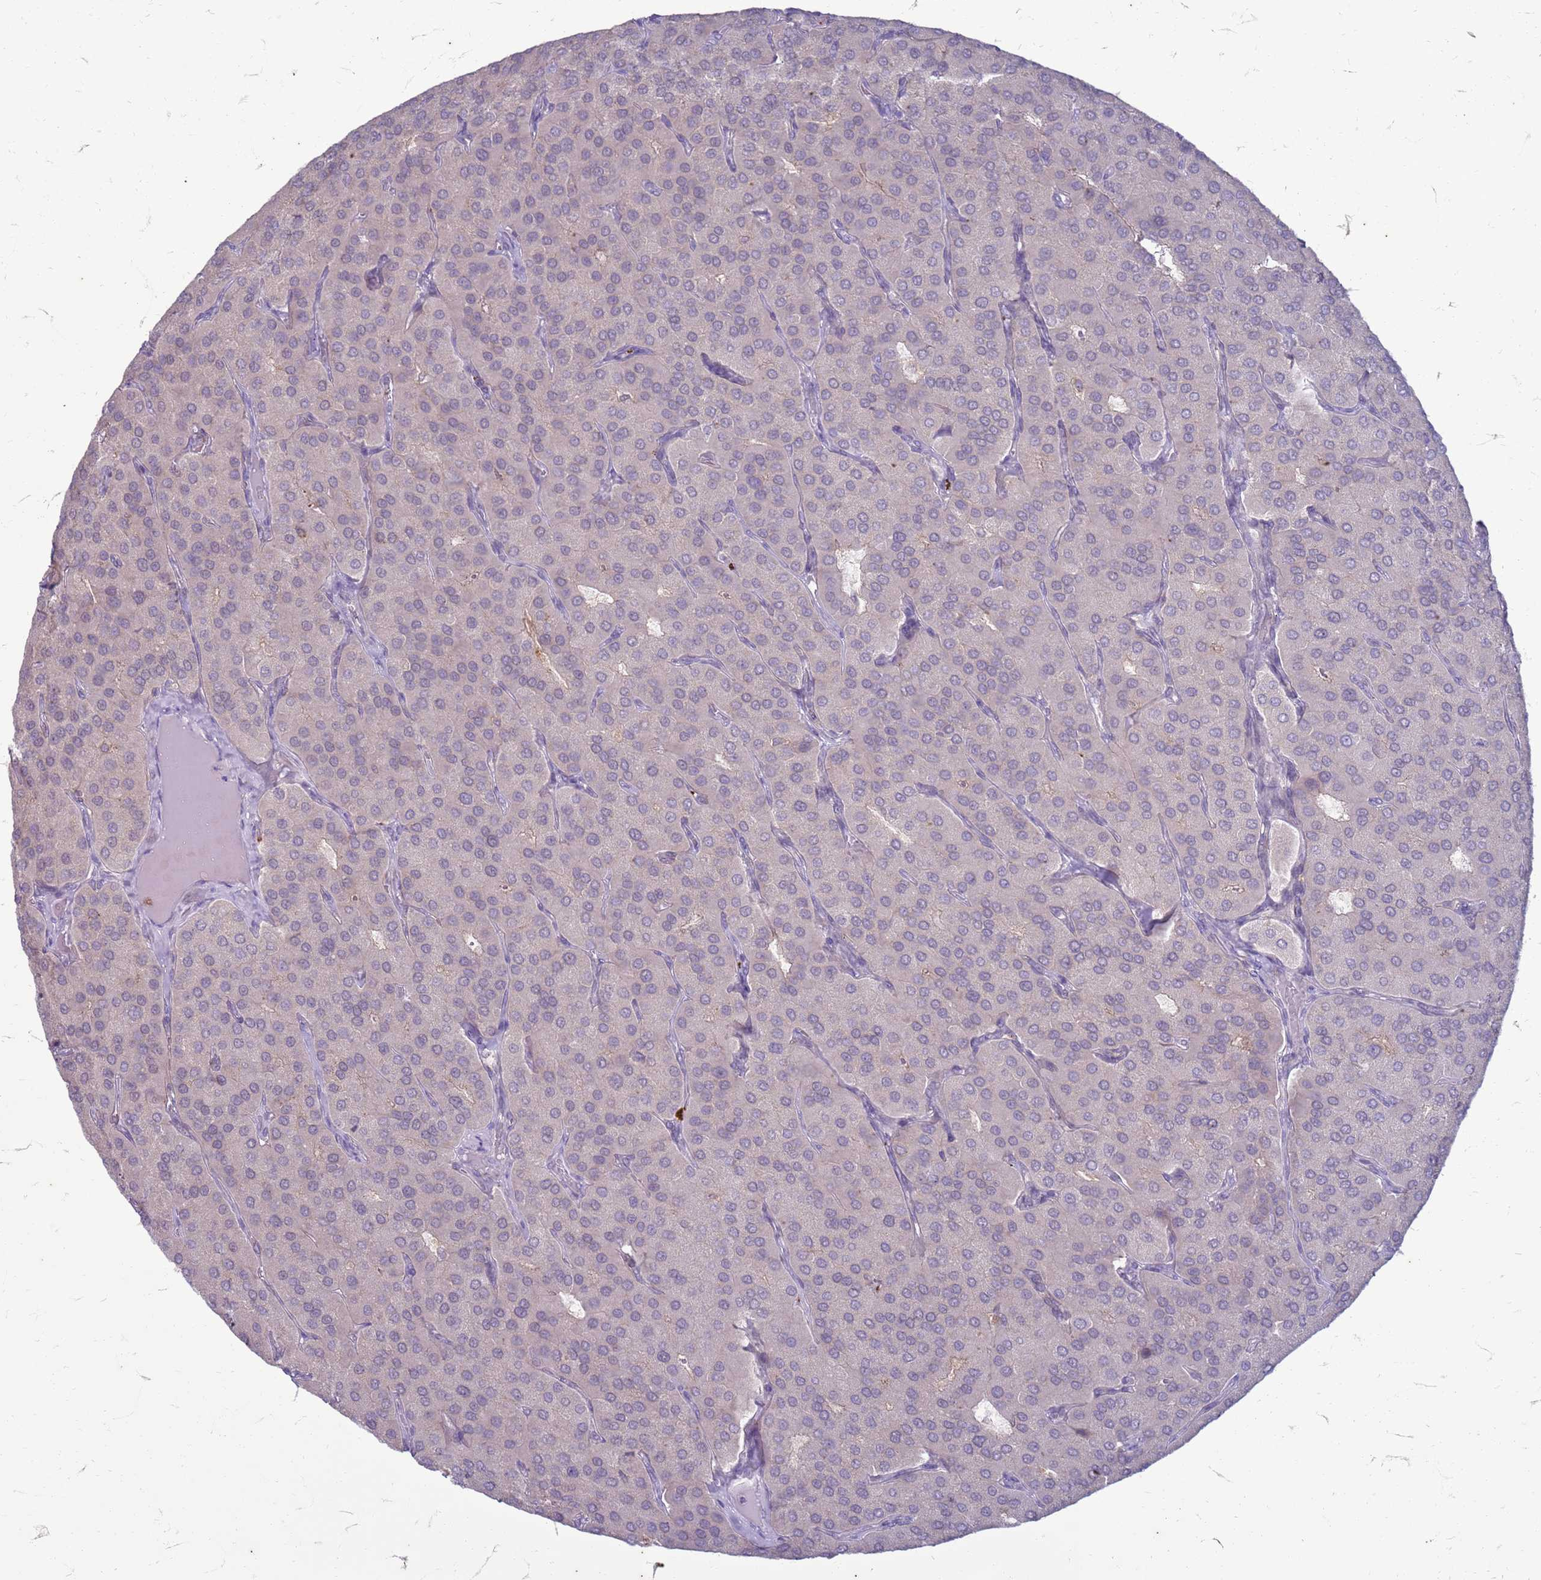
{"staining": {"intensity": "negative", "quantity": "none", "location": "none"}, "tissue": "parathyroid gland", "cell_type": "Glandular cells", "image_type": "normal", "snomed": [{"axis": "morphology", "description": "Normal tissue, NOS"}, {"axis": "morphology", "description": "Adenoma, NOS"}, {"axis": "topography", "description": "Parathyroid gland"}], "caption": "High magnification brightfield microscopy of unremarkable parathyroid gland stained with DAB (brown) and counterstained with hematoxylin (blue): glandular cells show no significant staining. (Brightfield microscopy of DAB IHC at high magnification).", "gene": "SLC15A3", "patient": {"sex": "female", "age": 86}}